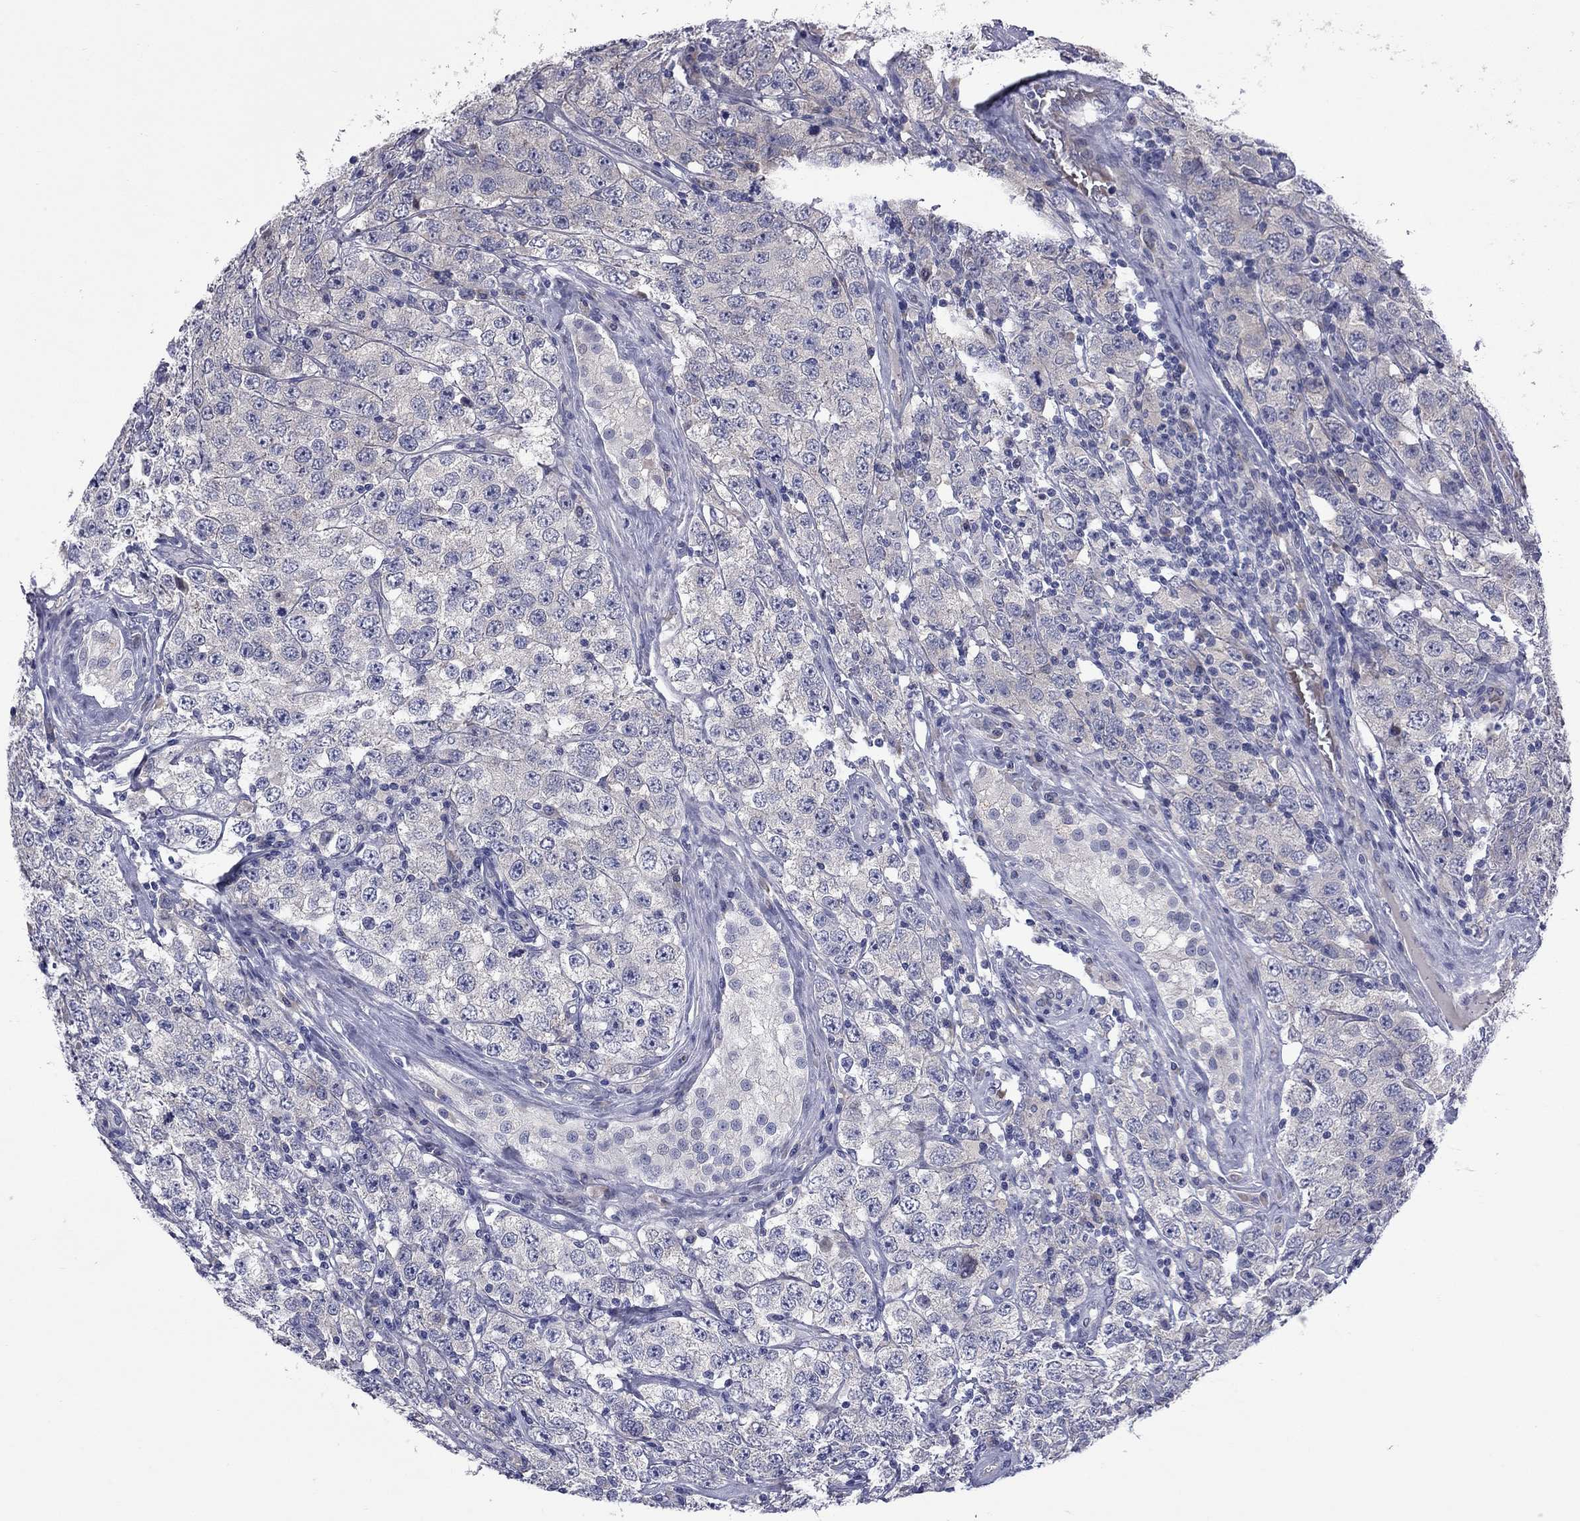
{"staining": {"intensity": "negative", "quantity": "none", "location": "none"}, "tissue": "testis cancer", "cell_type": "Tumor cells", "image_type": "cancer", "snomed": [{"axis": "morphology", "description": "Seminoma, NOS"}, {"axis": "topography", "description": "Testis"}], "caption": "This is an IHC image of human seminoma (testis). There is no staining in tumor cells.", "gene": "UNC119B", "patient": {"sex": "male", "age": 52}}